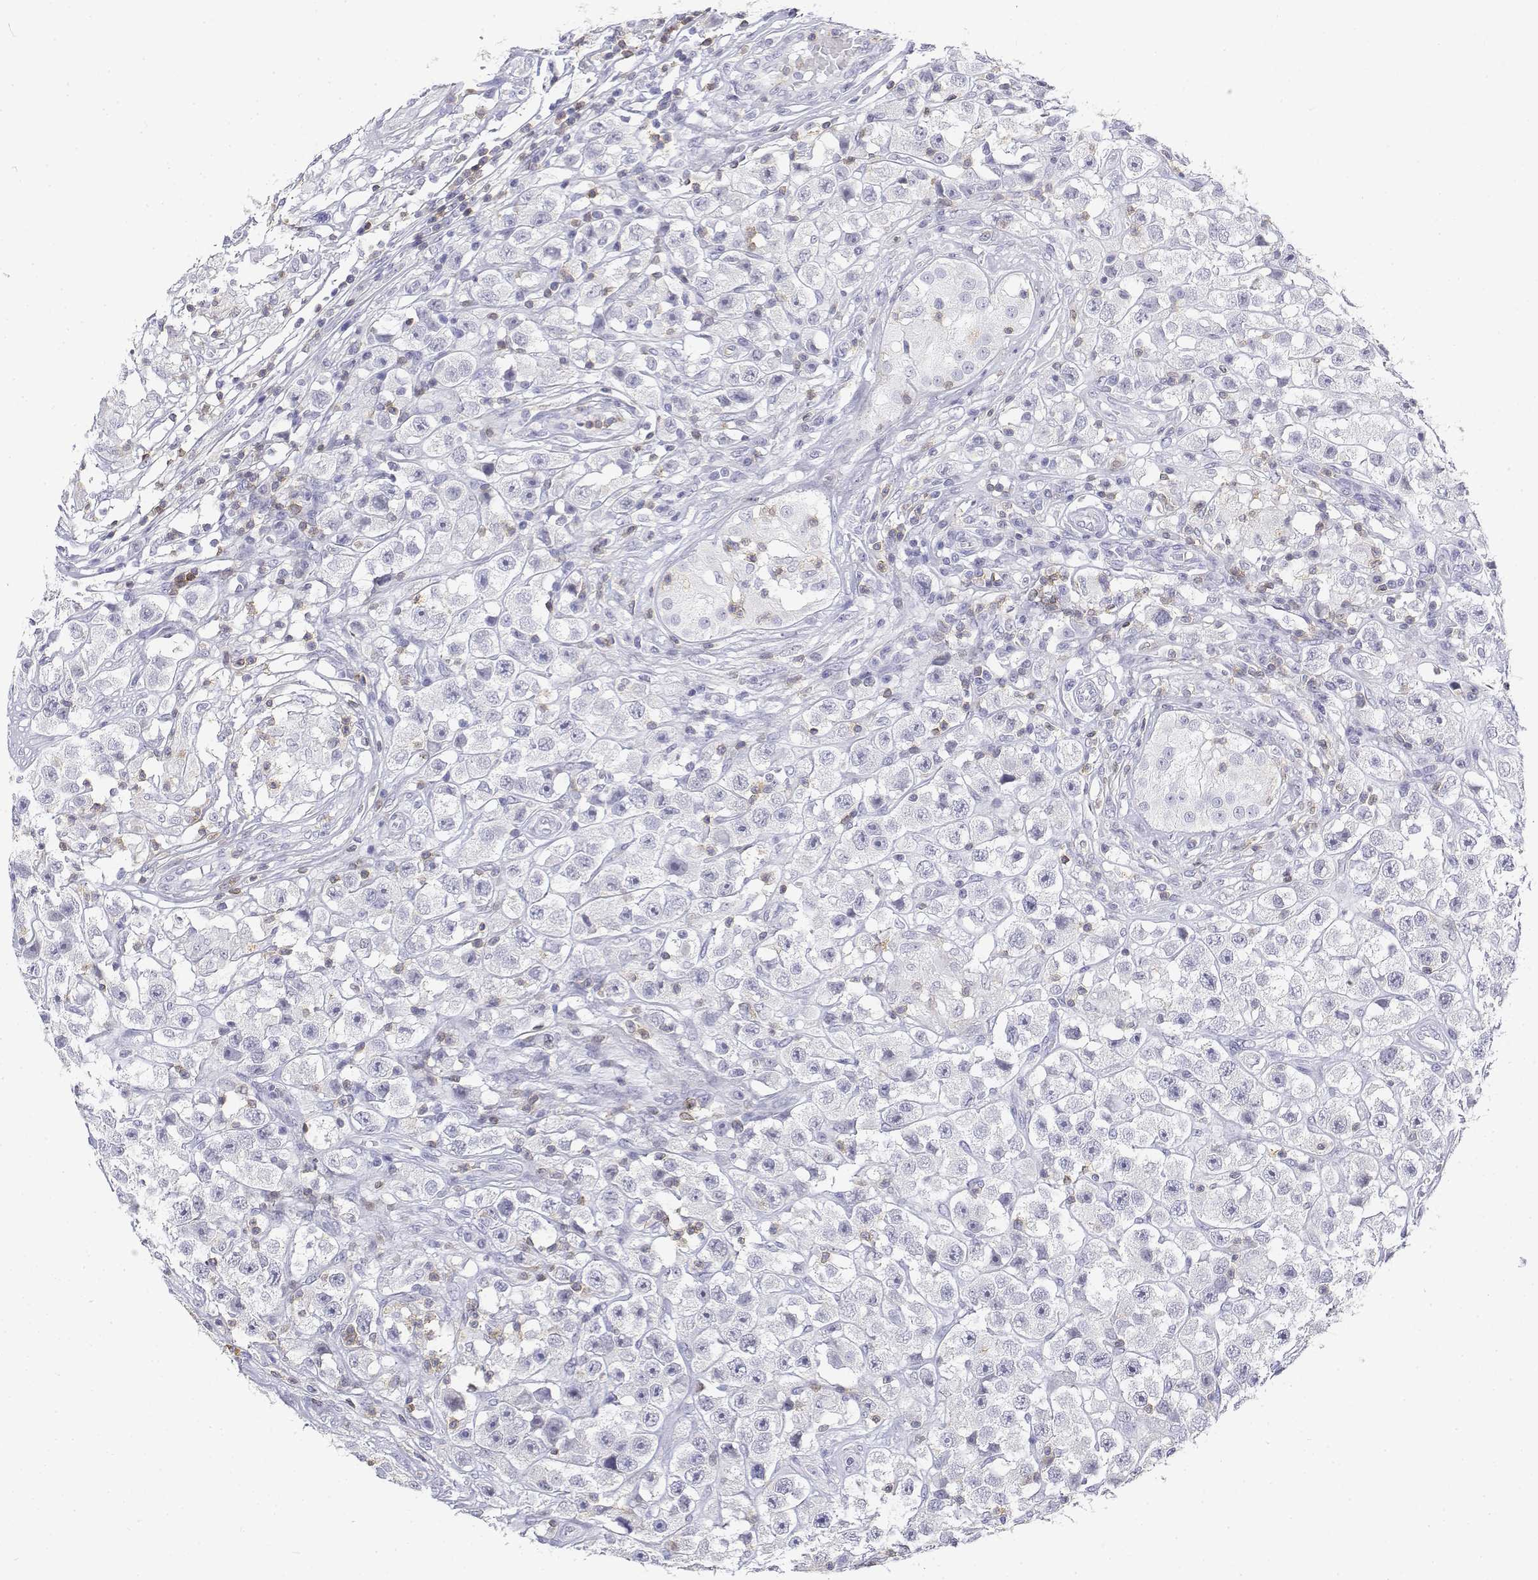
{"staining": {"intensity": "negative", "quantity": "none", "location": "none"}, "tissue": "testis cancer", "cell_type": "Tumor cells", "image_type": "cancer", "snomed": [{"axis": "morphology", "description": "Seminoma, NOS"}, {"axis": "topography", "description": "Testis"}], "caption": "A high-resolution photomicrograph shows immunohistochemistry staining of testis cancer, which exhibits no significant expression in tumor cells.", "gene": "CD3E", "patient": {"sex": "male", "age": 45}}